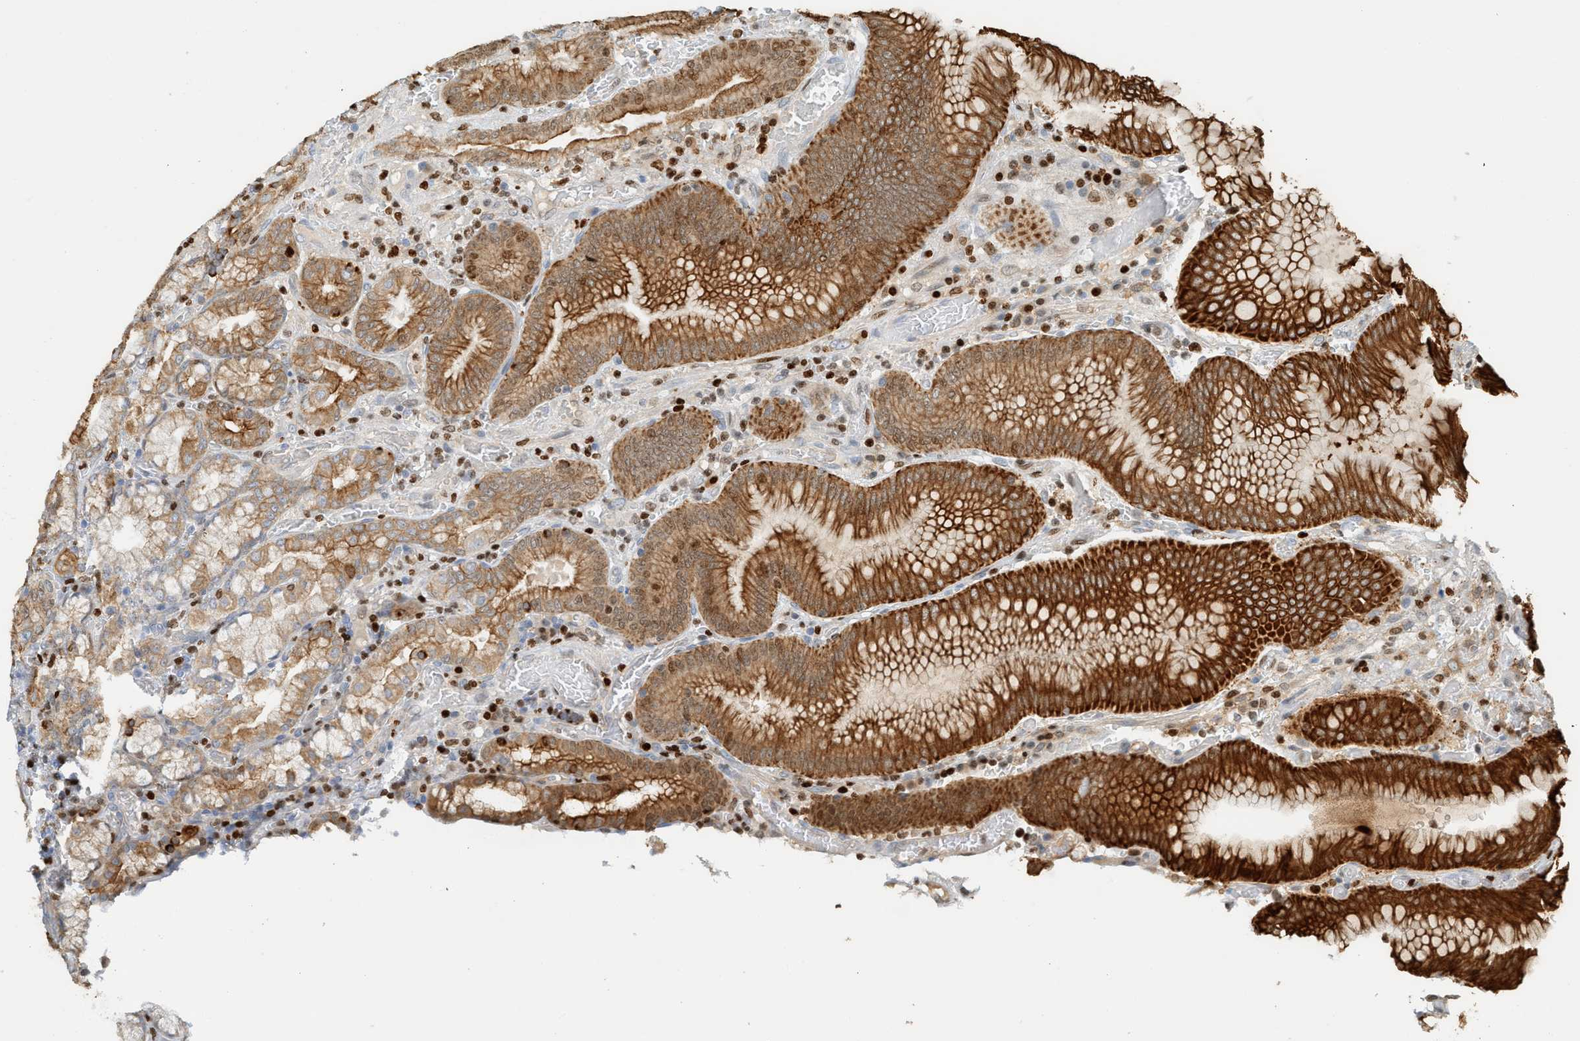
{"staining": {"intensity": "strong", "quantity": "<25%", "location": "cytoplasmic/membranous,nuclear"}, "tissue": "stomach", "cell_type": "Glandular cells", "image_type": "normal", "snomed": [{"axis": "morphology", "description": "Normal tissue, NOS"}, {"axis": "morphology", "description": "Carcinoid, malignant, NOS"}, {"axis": "topography", "description": "Stomach, upper"}], "caption": "A brown stain labels strong cytoplasmic/membranous,nuclear positivity of a protein in glandular cells of normal stomach.", "gene": "SH3D19", "patient": {"sex": "male", "age": 39}}